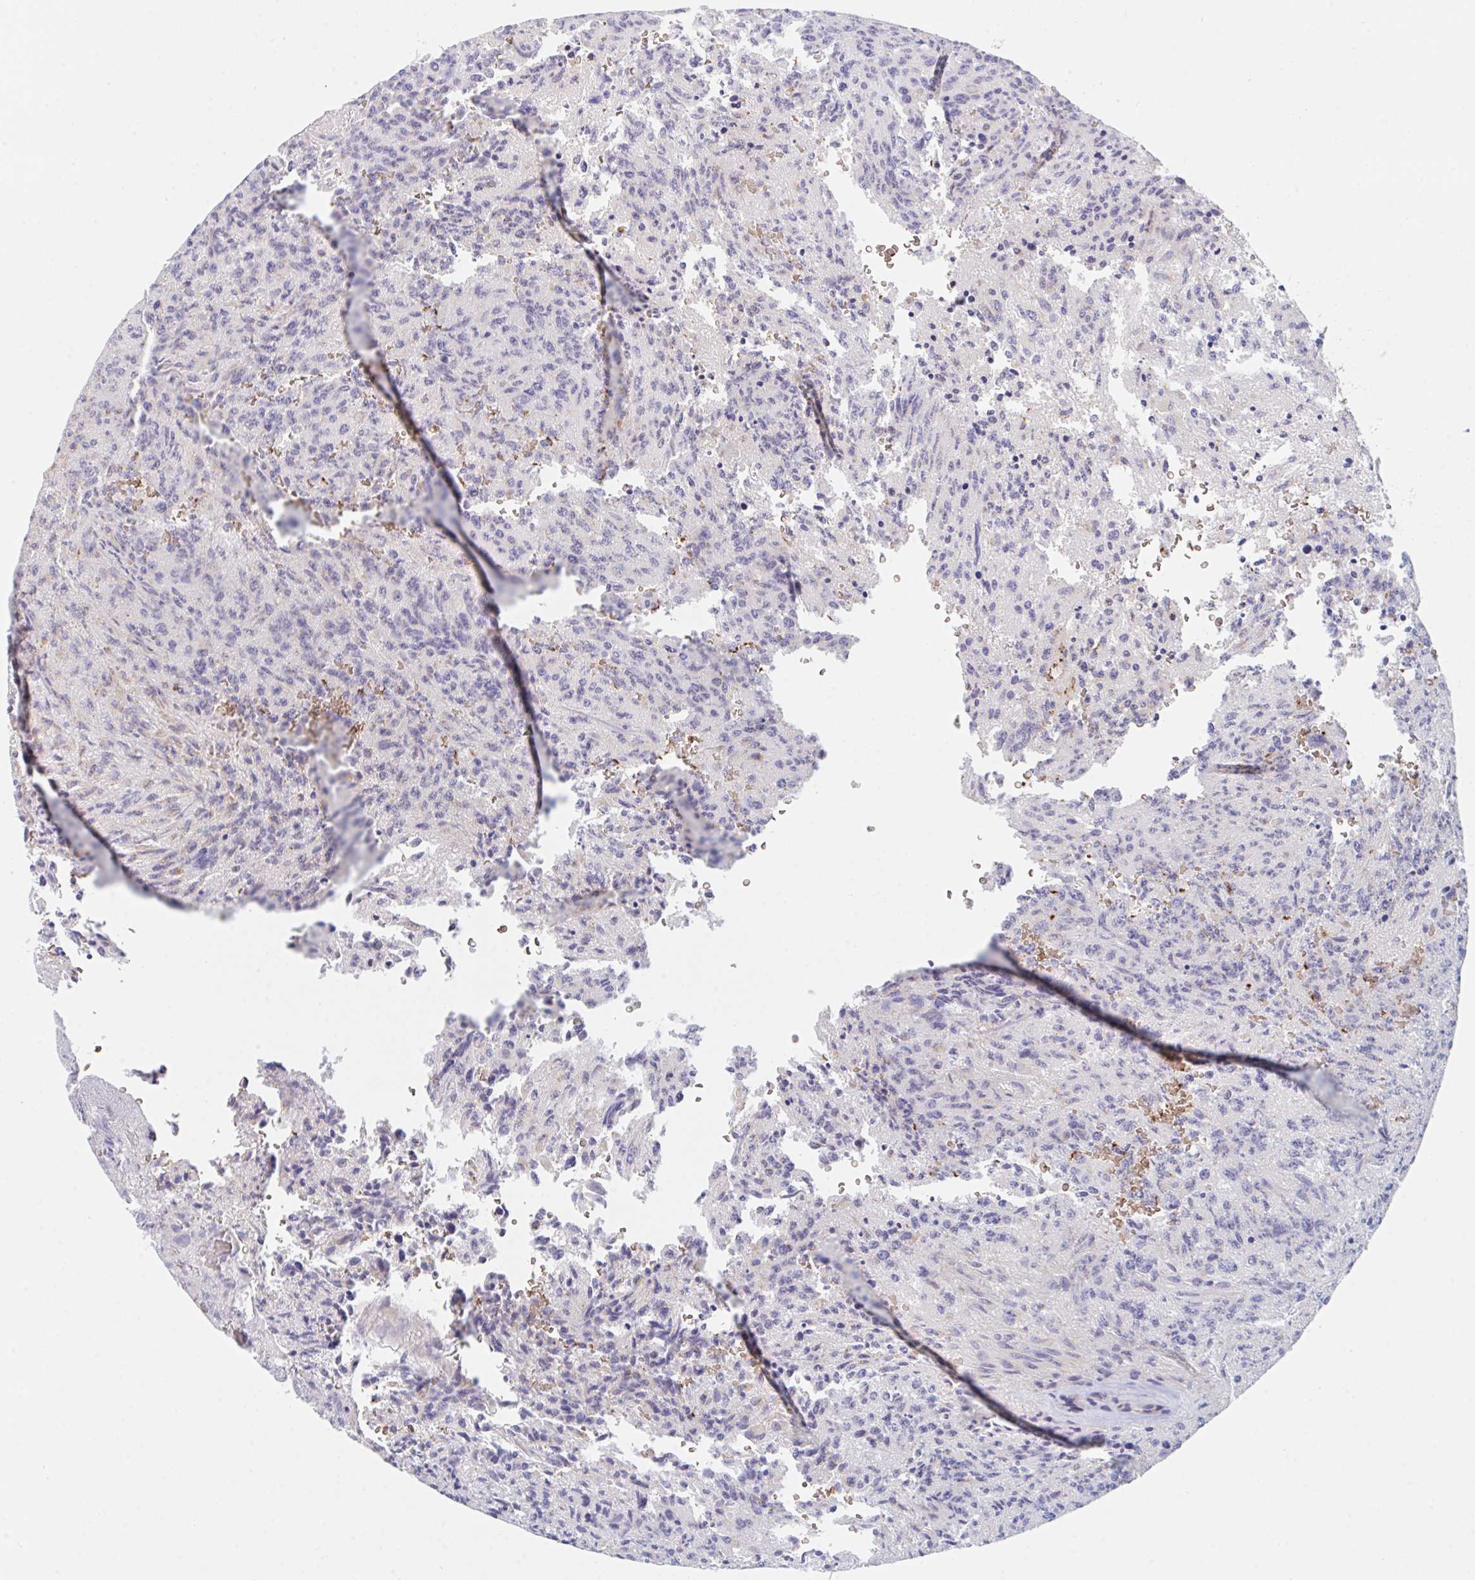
{"staining": {"intensity": "negative", "quantity": "none", "location": "none"}, "tissue": "glioma", "cell_type": "Tumor cells", "image_type": "cancer", "snomed": [{"axis": "morphology", "description": "Glioma, malignant, High grade"}, {"axis": "topography", "description": "Brain"}], "caption": "High power microscopy micrograph of an immunohistochemistry (IHC) photomicrograph of glioma, revealing no significant positivity in tumor cells.", "gene": "TNFSF4", "patient": {"sex": "male", "age": 36}}